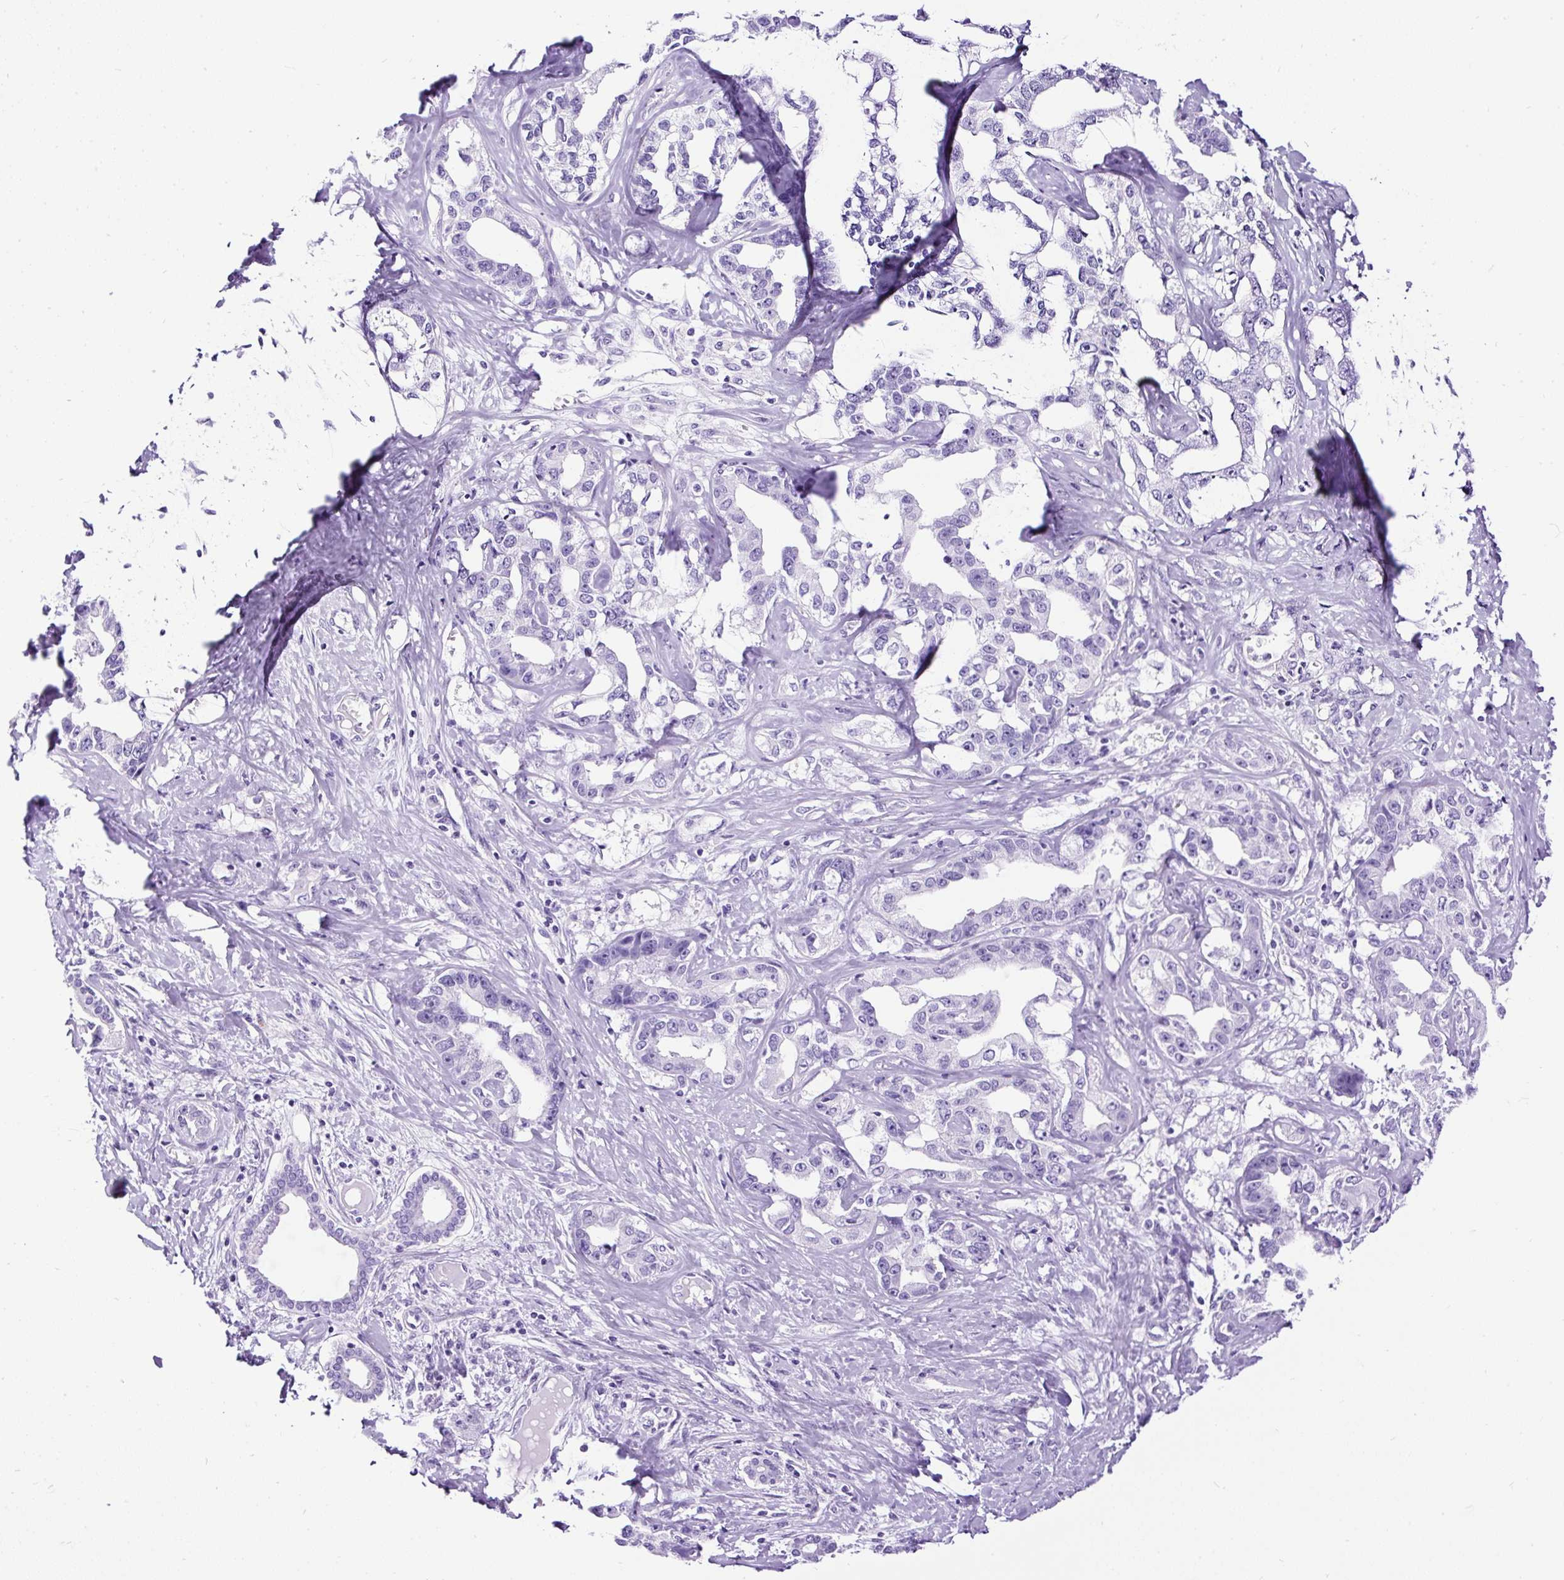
{"staining": {"intensity": "negative", "quantity": "none", "location": "none"}, "tissue": "liver cancer", "cell_type": "Tumor cells", "image_type": "cancer", "snomed": [{"axis": "morphology", "description": "Cholangiocarcinoma"}, {"axis": "topography", "description": "Liver"}], "caption": "Liver cancer (cholangiocarcinoma) was stained to show a protein in brown. There is no significant staining in tumor cells. The staining was performed using DAB to visualize the protein expression in brown, while the nuclei were stained in blue with hematoxylin (Magnification: 20x).", "gene": "PDIA2", "patient": {"sex": "male", "age": 59}}